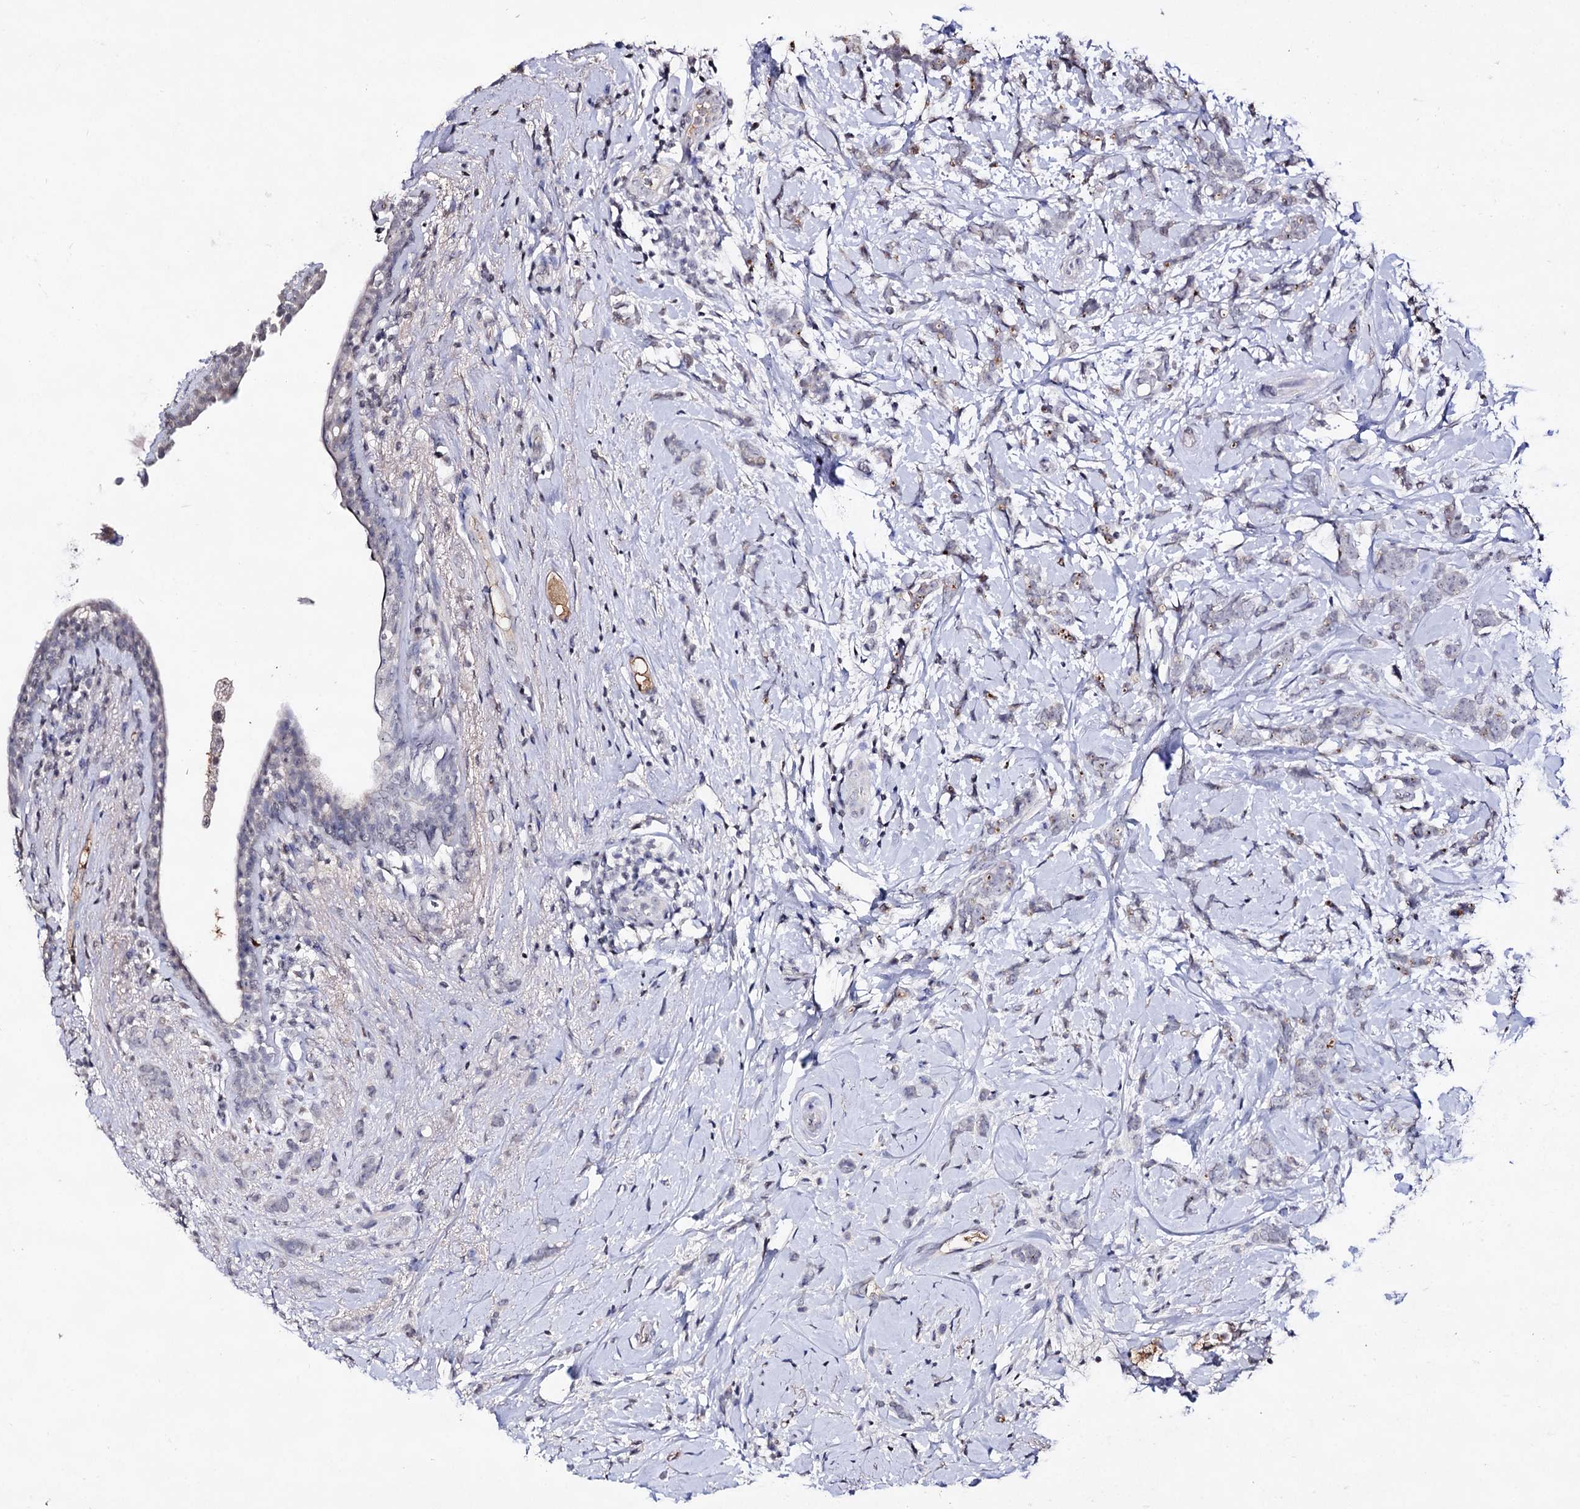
{"staining": {"intensity": "negative", "quantity": "none", "location": "none"}, "tissue": "breast cancer", "cell_type": "Tumor cells", "image_type": "cancer", "snomed": [{"axis": "morphology", "description": "Lobular carcinoma"}, {"axis": "topography", "description": "Breast"}], "caption": "Immunohistochemistry micrograph of neoplastic tissue: breast cancer stained with DAB exhibits no significant protein expression in tumor cells.", "gene": "PLIN1", "patient": {"sex": "female", "age": 58}}